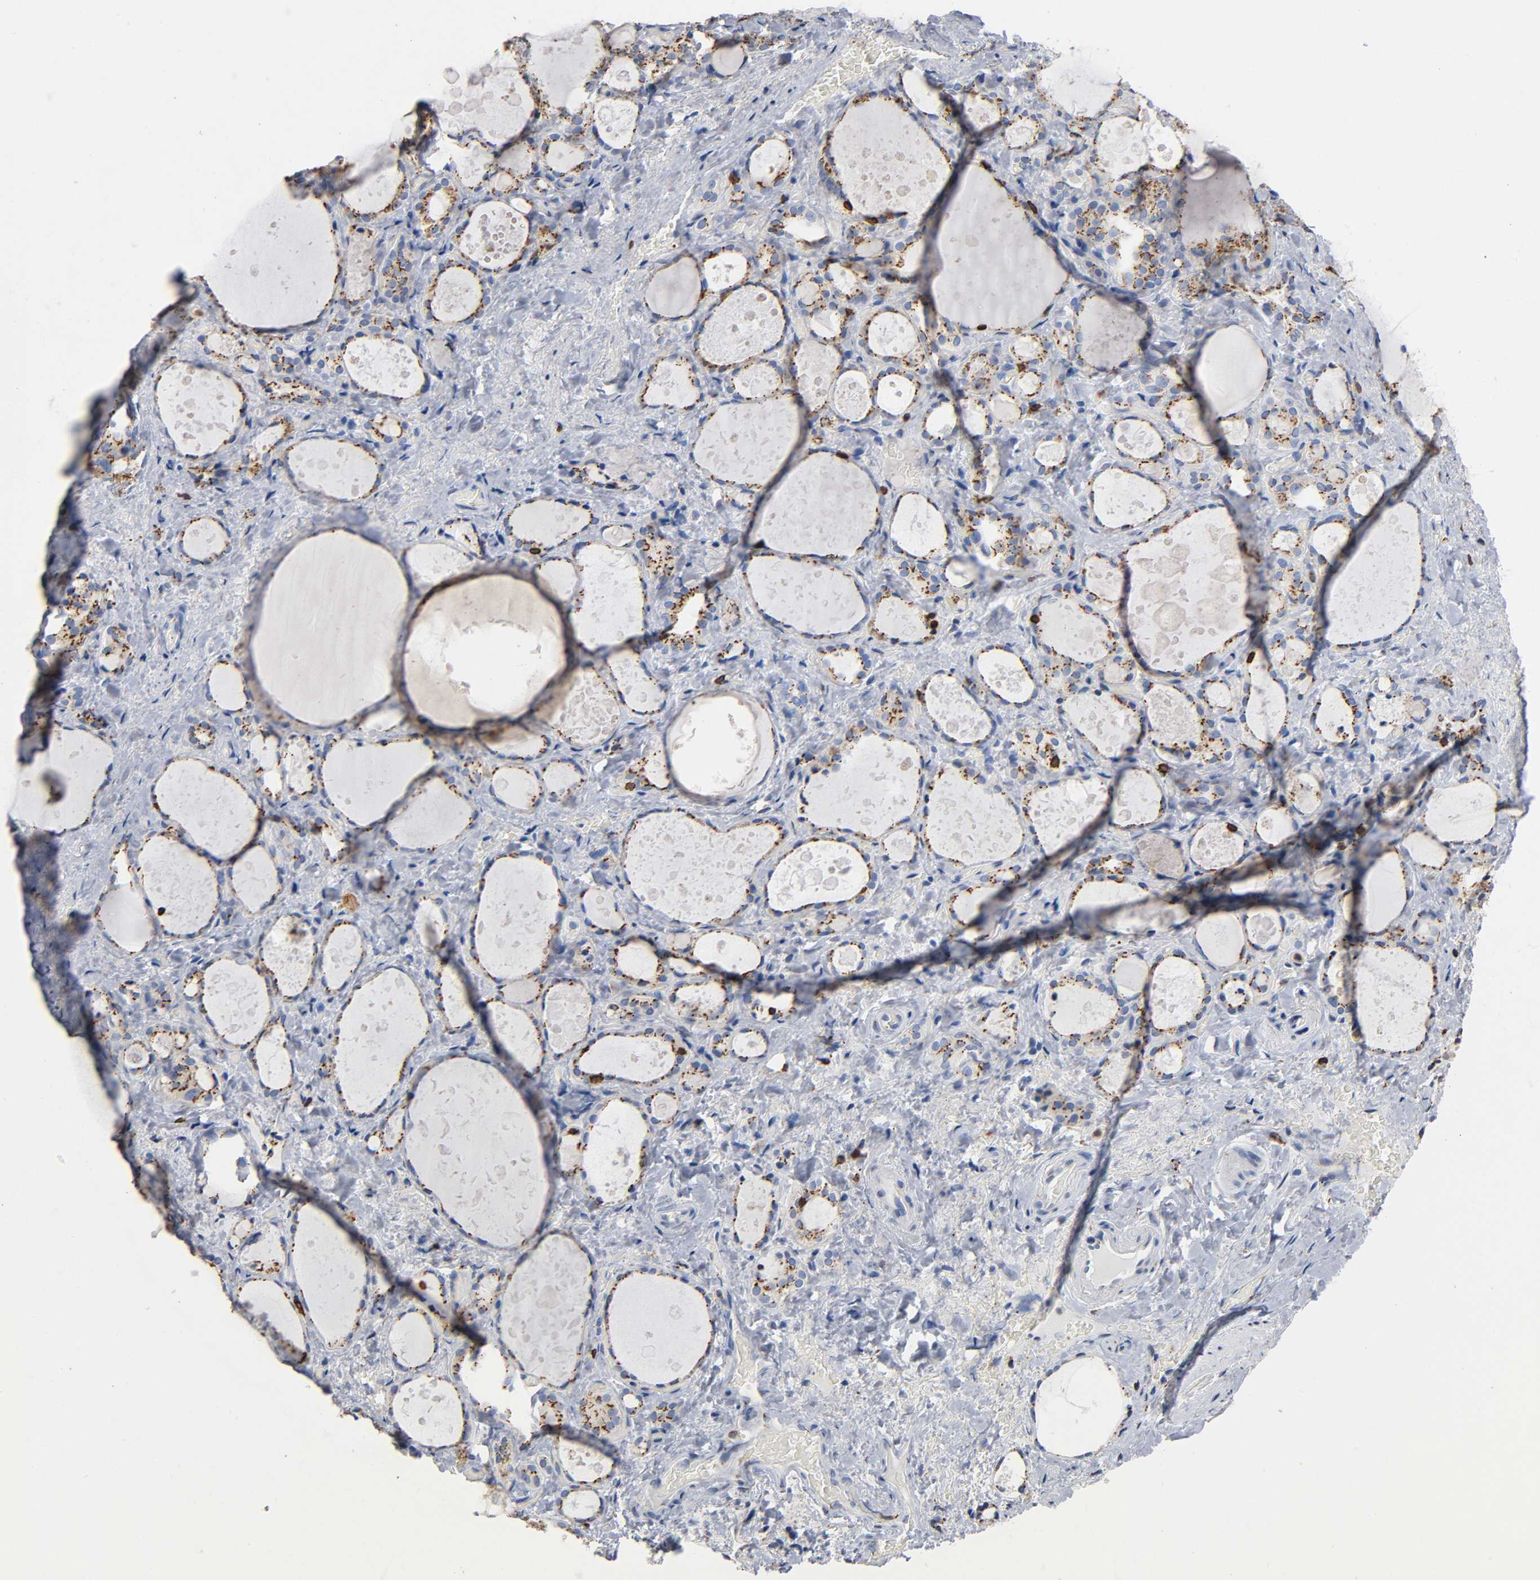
{"staining": {"intensity": "moderate", "quantity": ">75%", "location": "cytoplasmic/membranous"}, "tissue": "thyroid gland", "cell_type": "Glandular cells", "image_type": "normal", "snomed": [{"axis": "morphology", "description": "Normal tissue, NOS"}, {"axis": "topography", "description": "Thyroid gland"}], "caption": "Human thyroid gland stained with a brown dye shows moderate cytoplasmic/membranous positive expression in approximately >75% of glandular cells.", "gene": "CAPN10", "patient": {"sex": "female", "age": 75}}